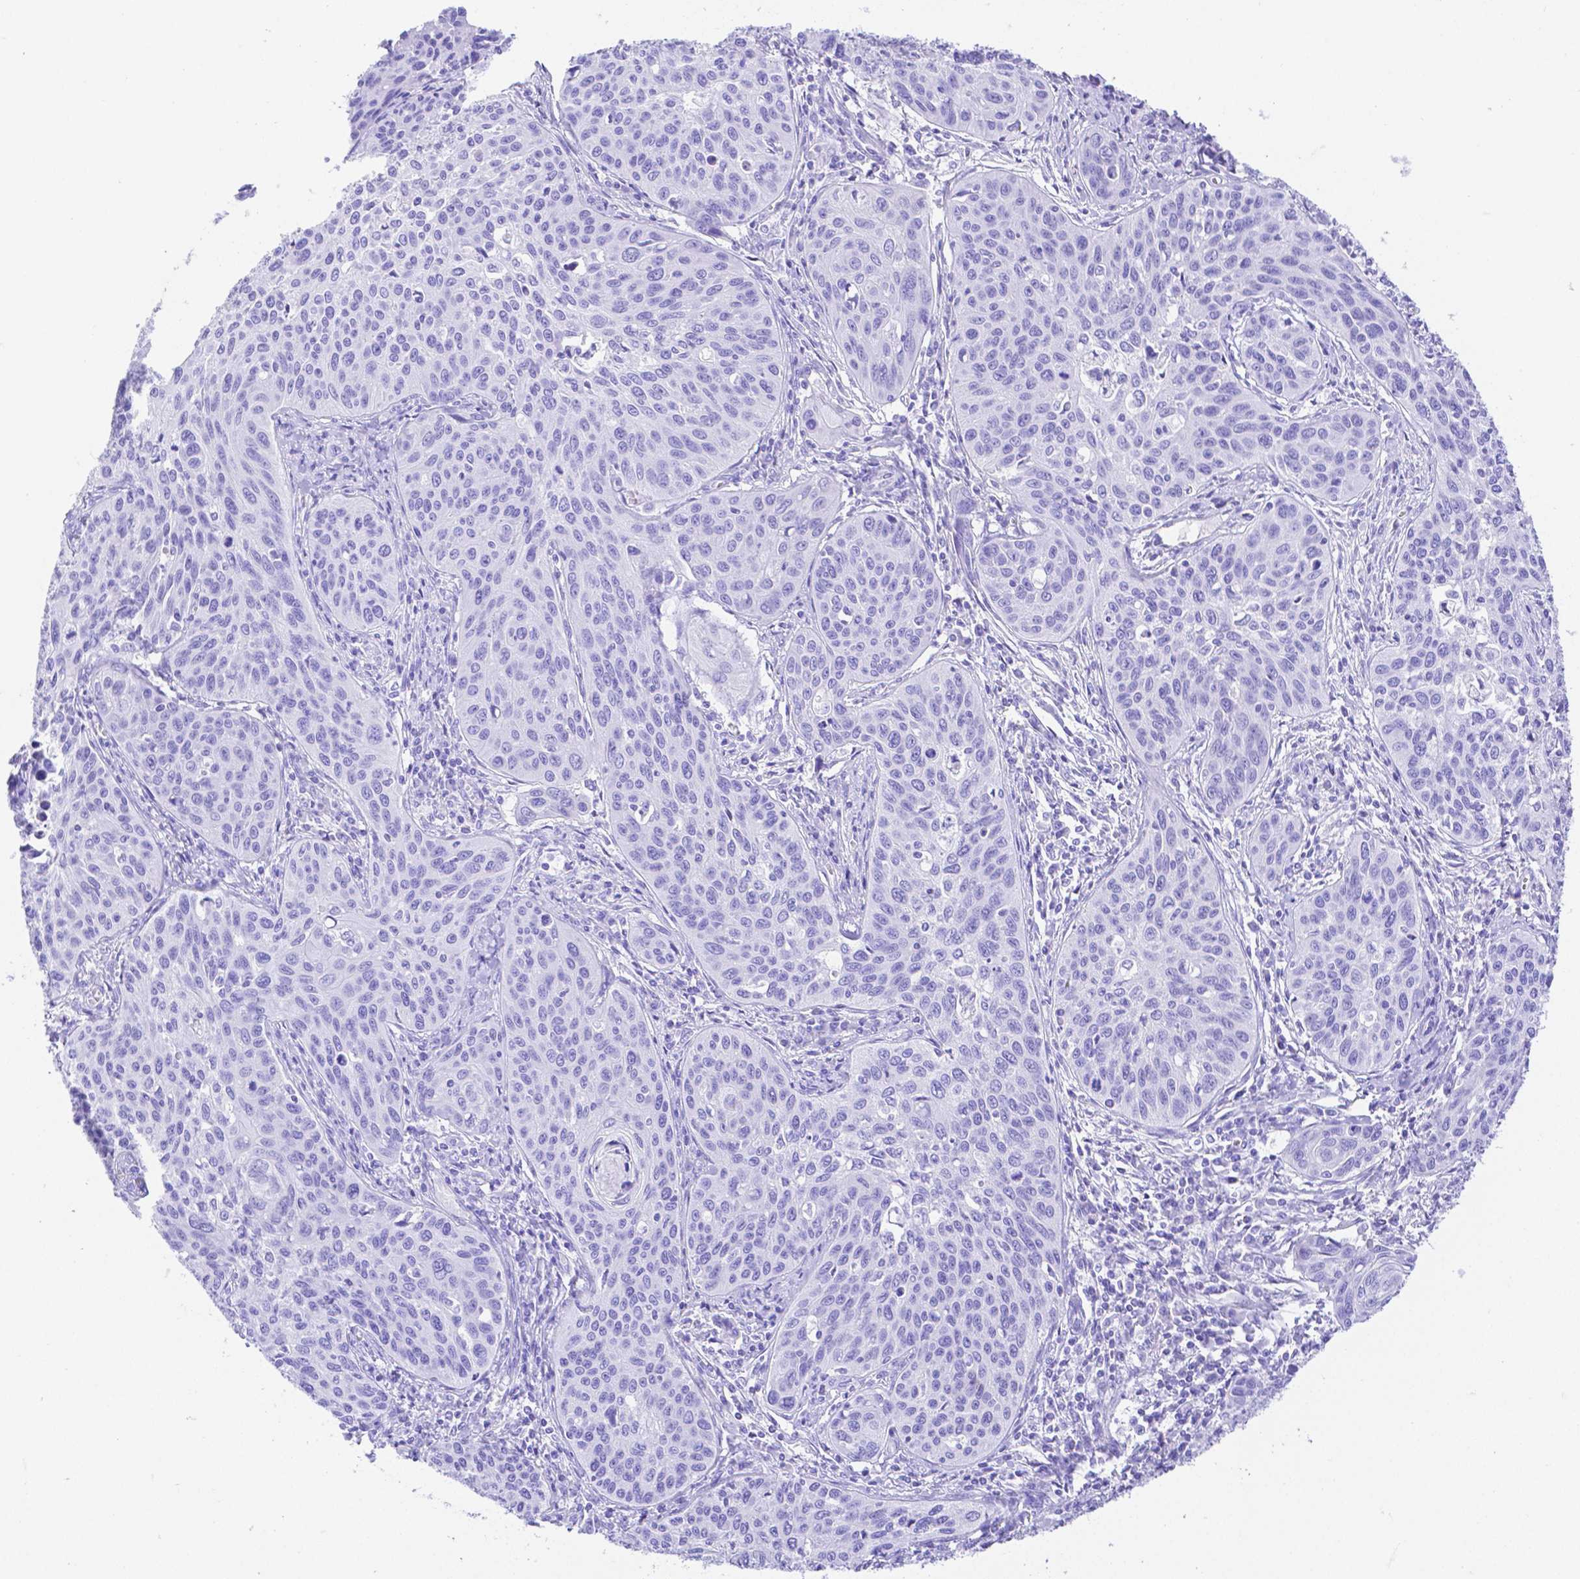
{"staining": {"intensity": "negative", "quantity": "none", "location": "none"}, "tissue": "cervical cancer", "cell_type": "Tumor cells", "image_type": "cancer", "snomed": [{"axis": "morphology", "description": "Squamous cell carcinoma, NOS"}, {"axis": "topography", "description": "Cervix"}], "caption": "Protein analysis of cervical cancer reveals no significant expression in tumor cells. Brightfield microscopy of IHC stained with DAB (brown) and hematoxylin (blue), captured at high magnification.", "gene": "SMR3A", "patient": {"sex": "female", "age": 31}}